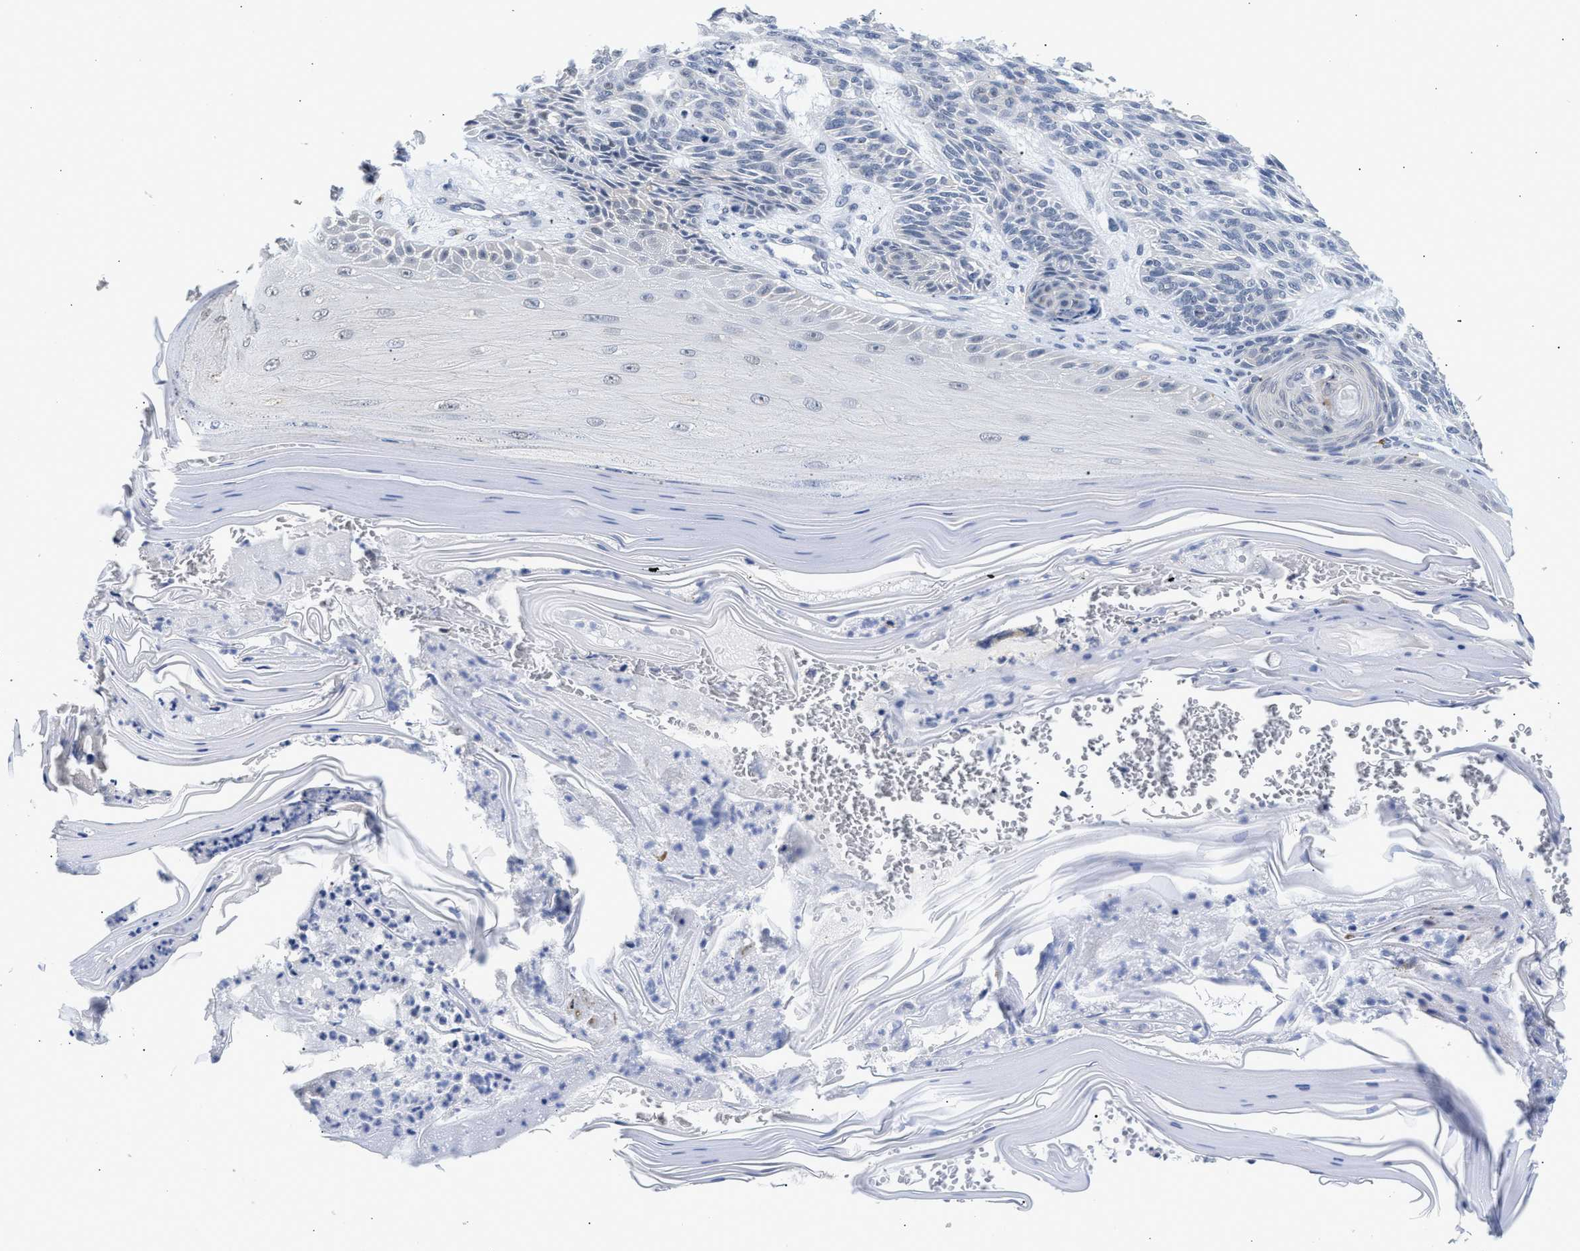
{"staining": {"intensity": "negative", "quantity": "none", "location": "none"}, "tissue": "skin cancer", "cell_type": "Tumor cells", "image_type": "cancer", "snomed": [{"axis": "morphology", "description": "Basal cell carcinoma"}, {"axis": "topography", "description": "Skin"}], "caption": "The photomicrograph exhibits no significant staining in tumor cells of skin cancer. (Stains: DAB (3,3'-diaminobenzidine) IHC with hematoxylin counter stain, Microscopy: brightfield microscopy at high magnification).", "gene": "PPM1L", "patient": {"sex": "male", "age": 55}}